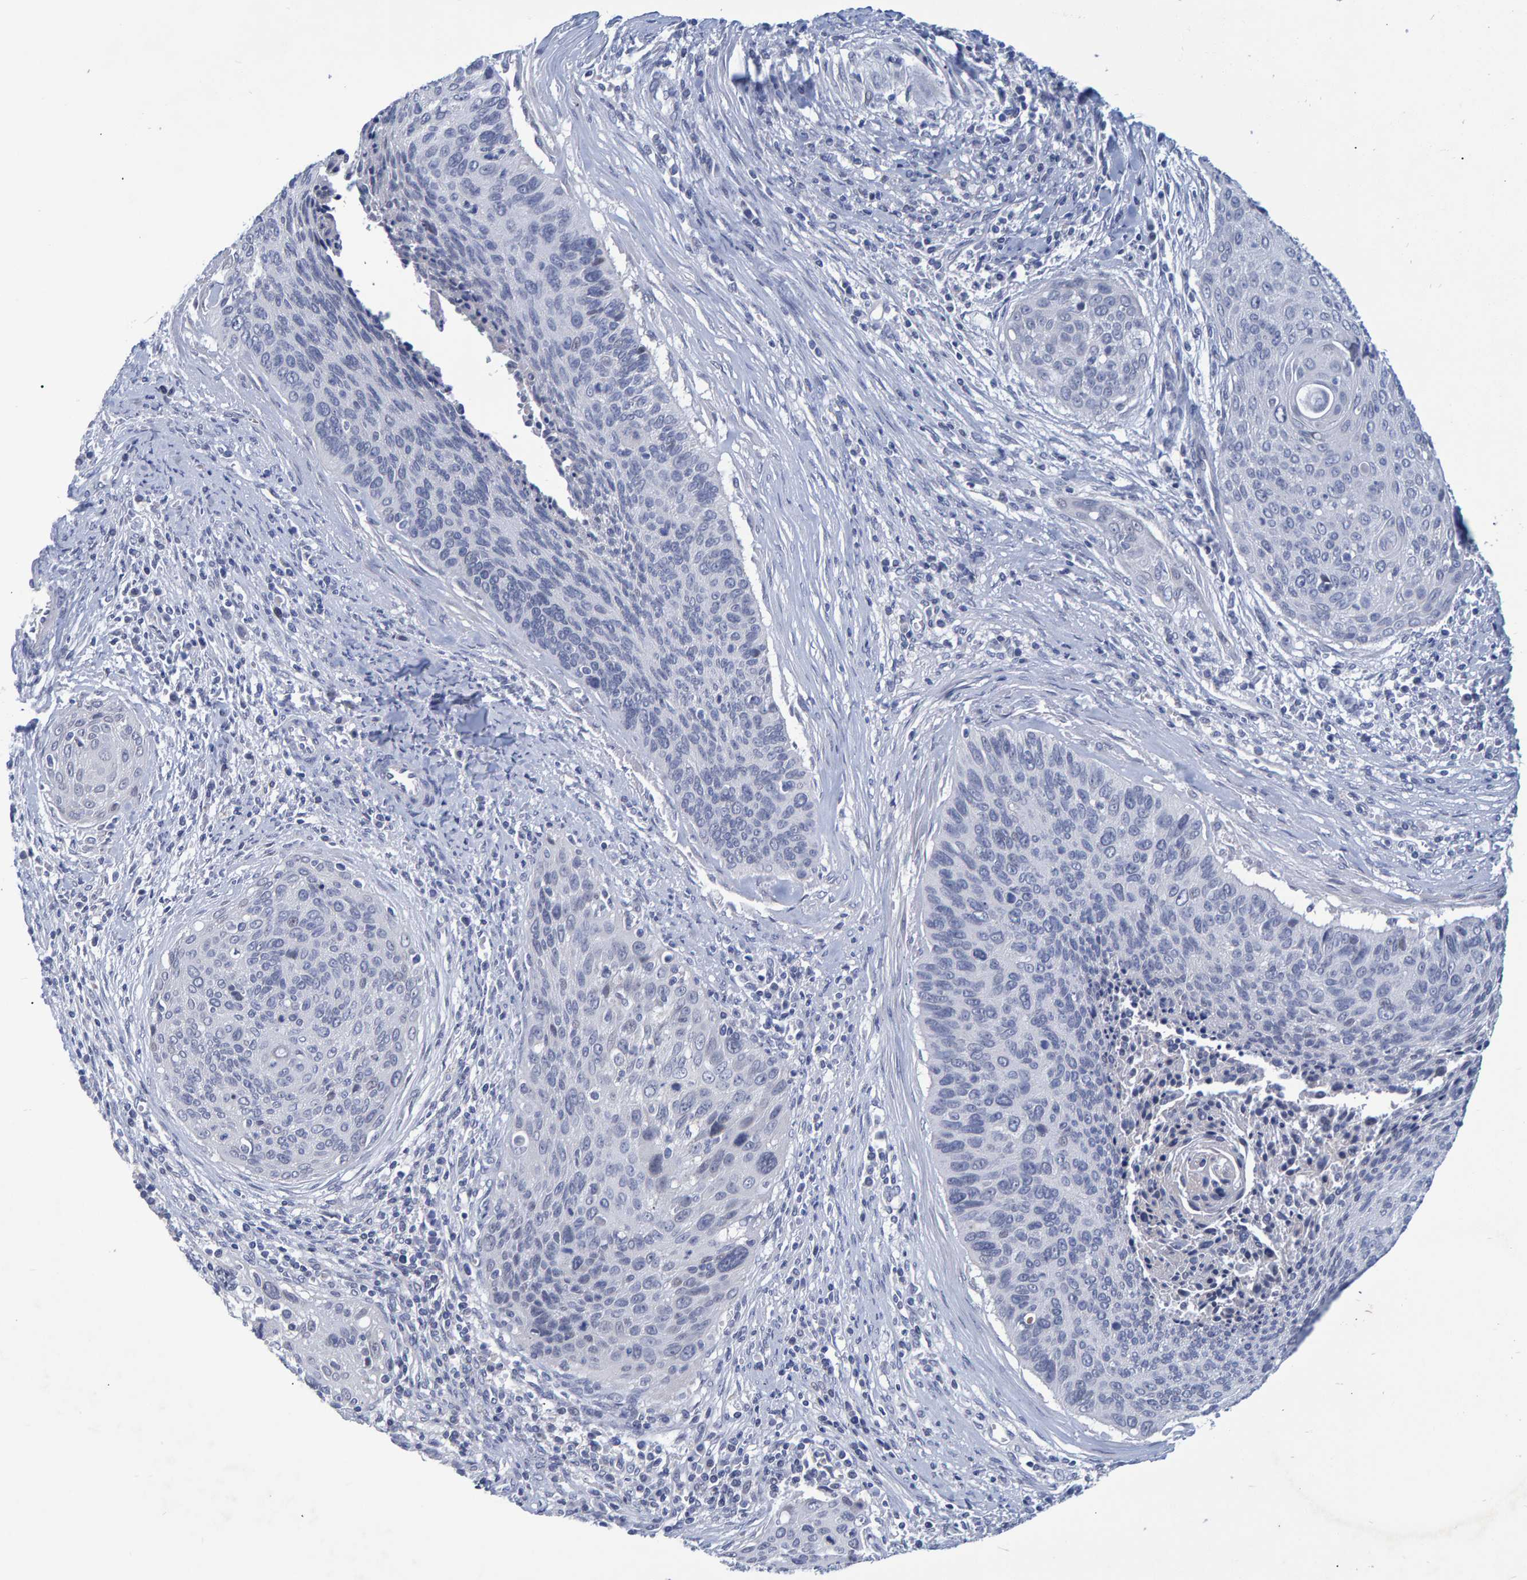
{"staining": {"intensity": "negative", "quantity": "none", "location": "none"}, "tissue": "cervical cancer", "cell_type": "Tumor cells", "image_type": "cancer", "snomed": [{"axis": "morphology", "description": "Squamous cell carcinoma, NOS"}, {"axis": "topography", "description": "Cervix"}], "caption": "IHC histopathology image of neoplastic tissue: cervical cancer stained with DAB (3,3'-diaminobenzidine) demonstrates no significant protein positivity in tumor cells. (DAB (3,3'-diaminobenzidine) IHC with hematoxylin counter stain).", "gene": "PROCA1", "patient": {"sex": "female", "age": 55}}